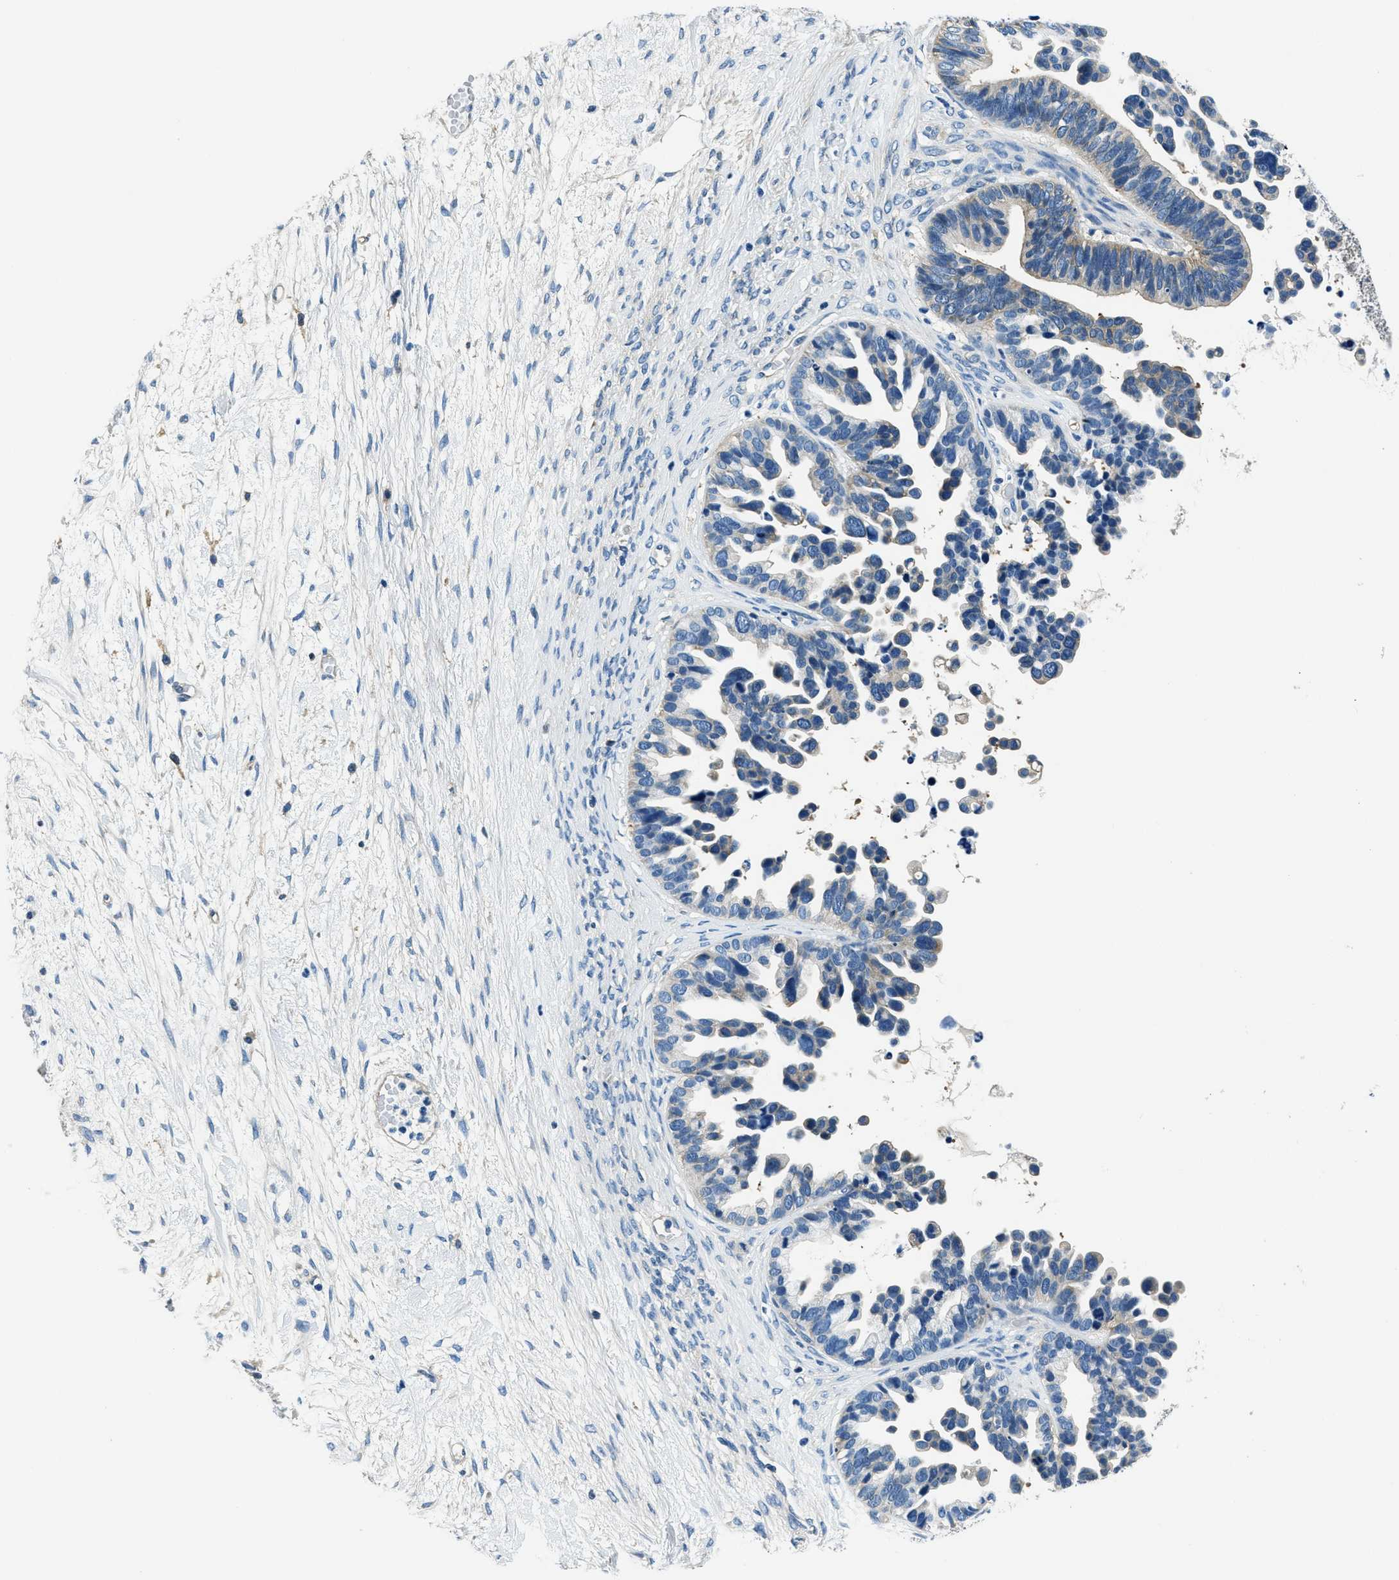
{"staining": {"intensity": "weak", "quantity": "<25%", "location": "cytoplasmic/membranous"}, "tissue": "ovarian cancer", "cell_type": "Tumor cells", "image_type": "cancer", "snomed": [{"axis": "morphology", "description": "Cystadenocarcinoma, serous, NOS"}, {"axis": "topography", "description": "Ovary"}], "caption": "IHC photomicrograph of human ovarian serous cystadenocarcinoma stained for a protein (brown), which exhibits no staining in tumor cells.", "gene": "TWF1", "patient": {"sex": "female", "age": 56}}